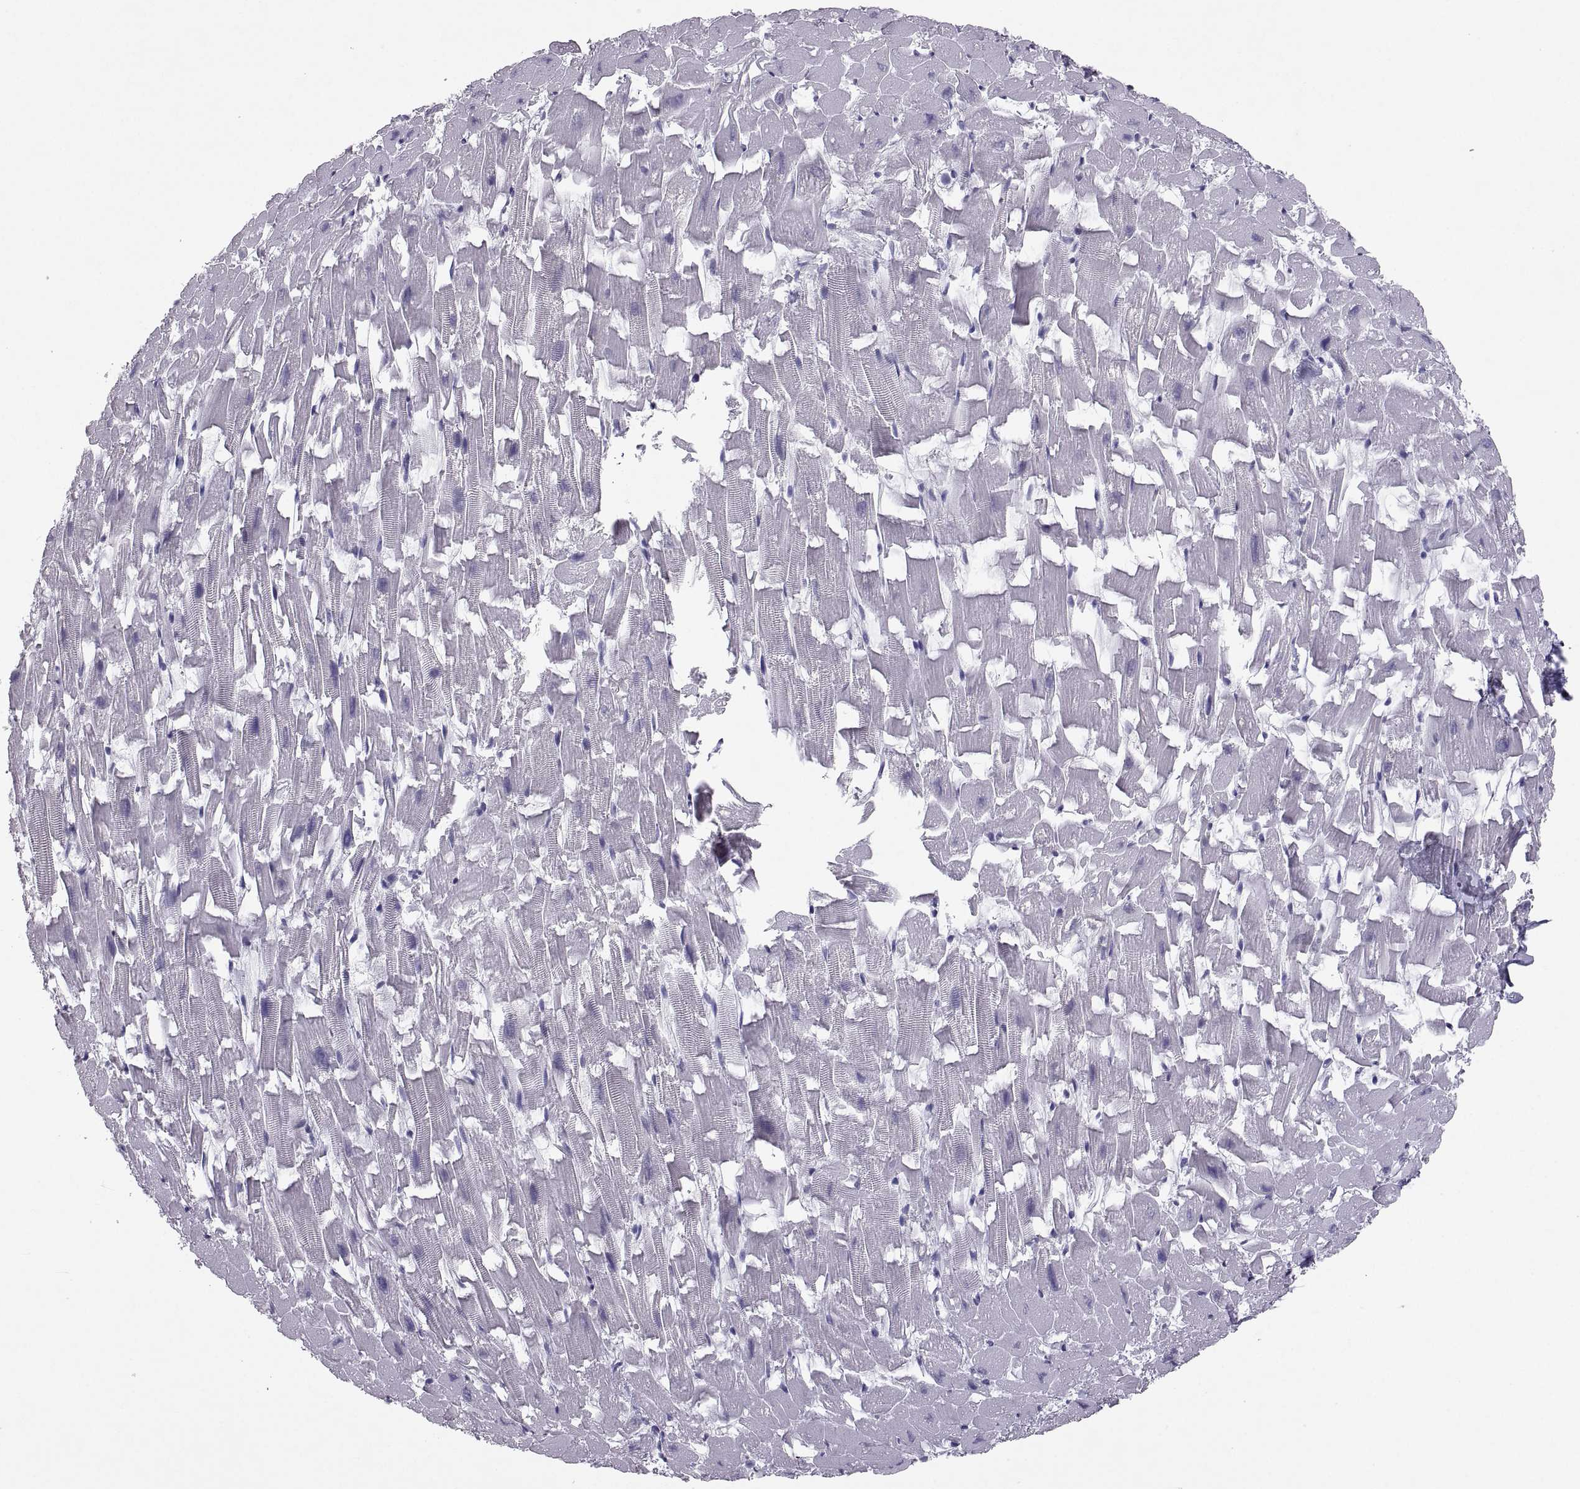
{"staining": {"intensity": "negative", "quantity": "none", "location": "none"}, "tissue": "heart muscle", "cell_type": "Cardiomyocytes", "image_type": "normal", "snomed": [{"axis": "morphology", "description": "Normal tissue, NOS"}, {"axis": "topography", "description": "Heart"}], "caption": "Cardiomyocytes show no significant protein staining in normal heart muscle. Nuclei are stained in blue.", "gene": "SOX21", "patient": {"sex": "female", "age": 64}}